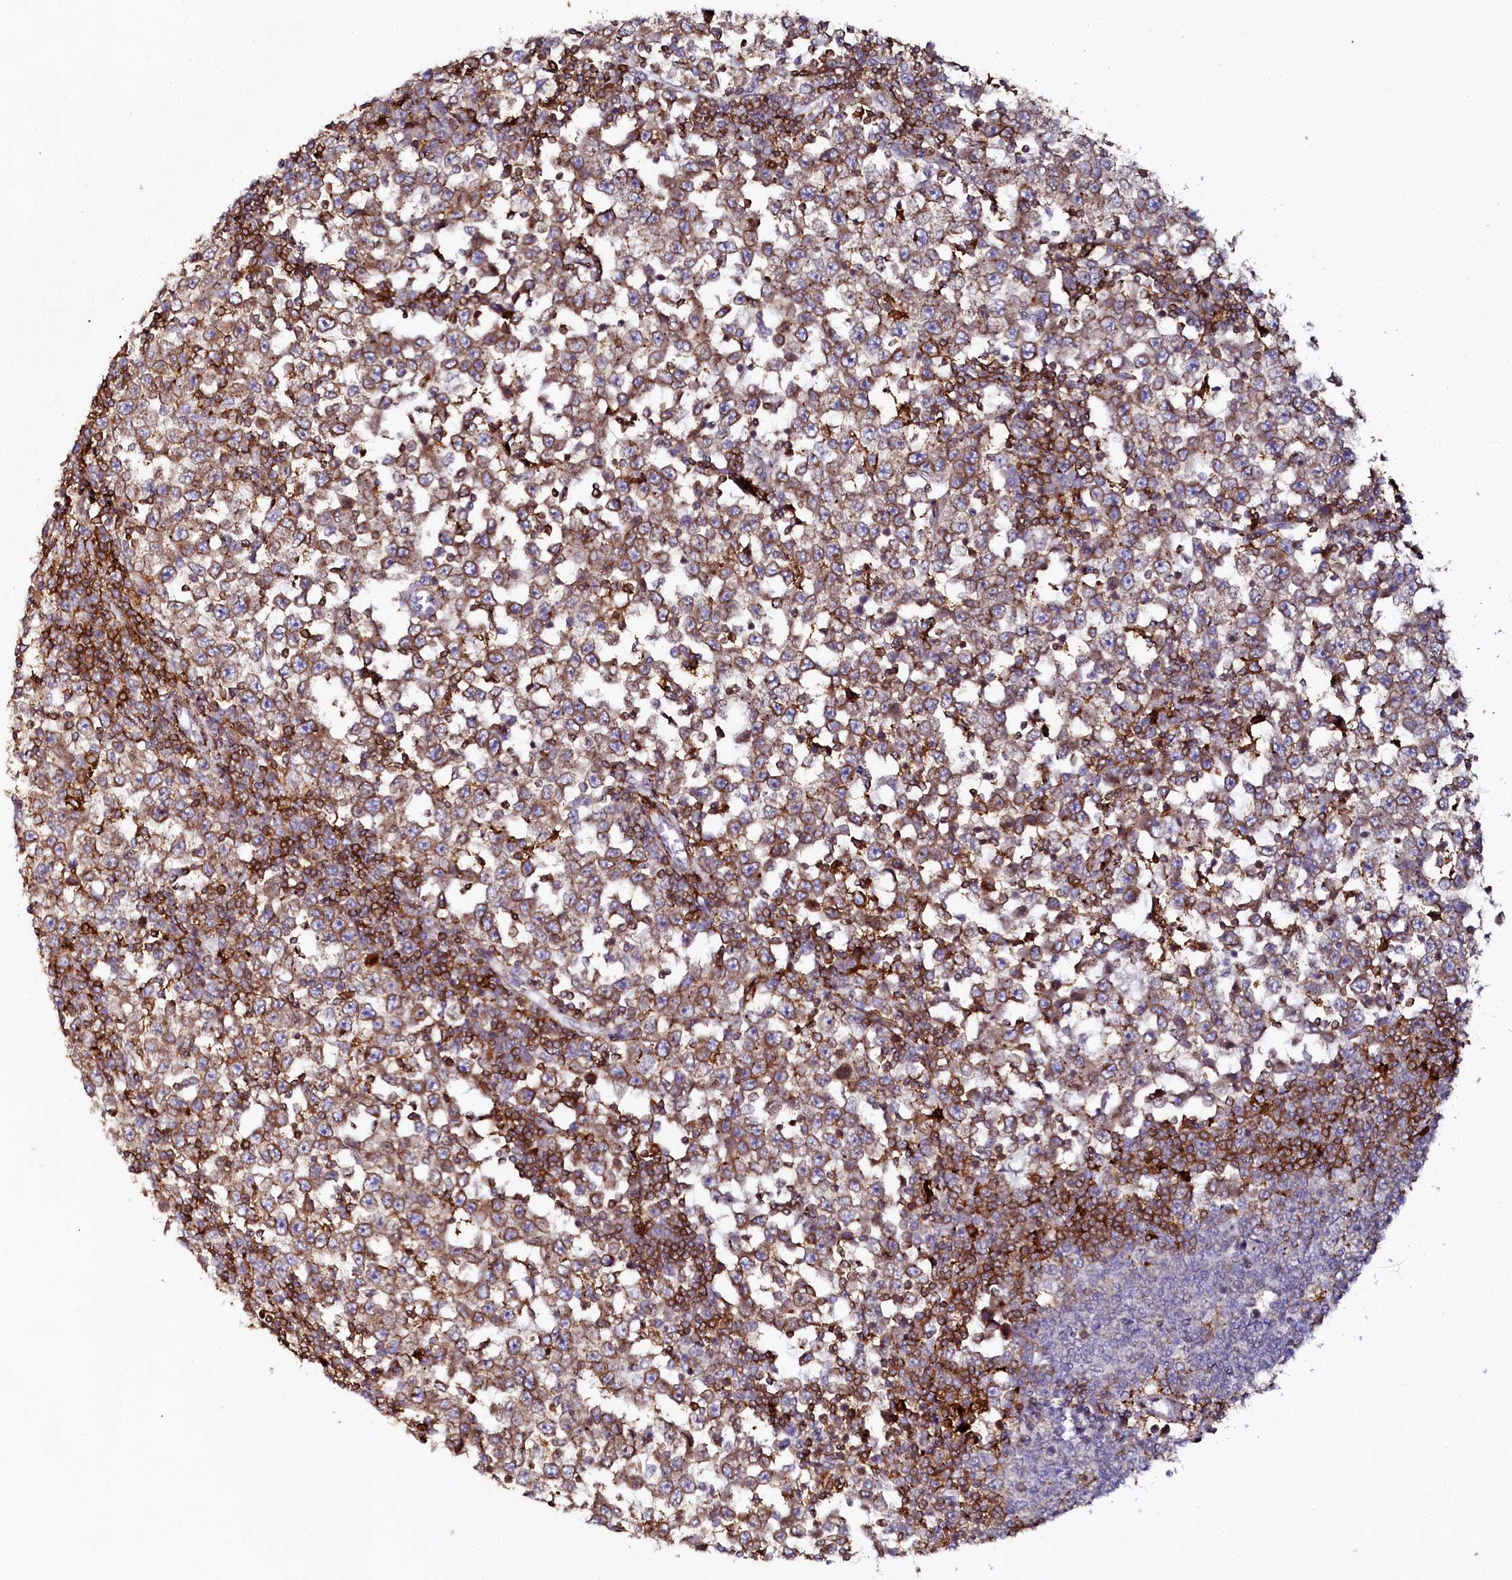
{"staining": {"intensity": "moderate", "quantity": ">75%", "location": "cytoplasmic/membranous"}, "tissue": "testis cancer", "cell_type": "Tumor cells", "image_type": "cancer", "snomed": [{"axis": "morphology", "description": "Seminoma, NOS"}, {"axis": "topography", "description": "Testis"}], "caption": "This is an image of immunohistochemistry staining of testis cancer (seminoma), which shows moderate positivity in the cytoplasmic/membranous of tumor cells.", "gene": "AAAS", "patient": {"sex": "male", "age": 65}}